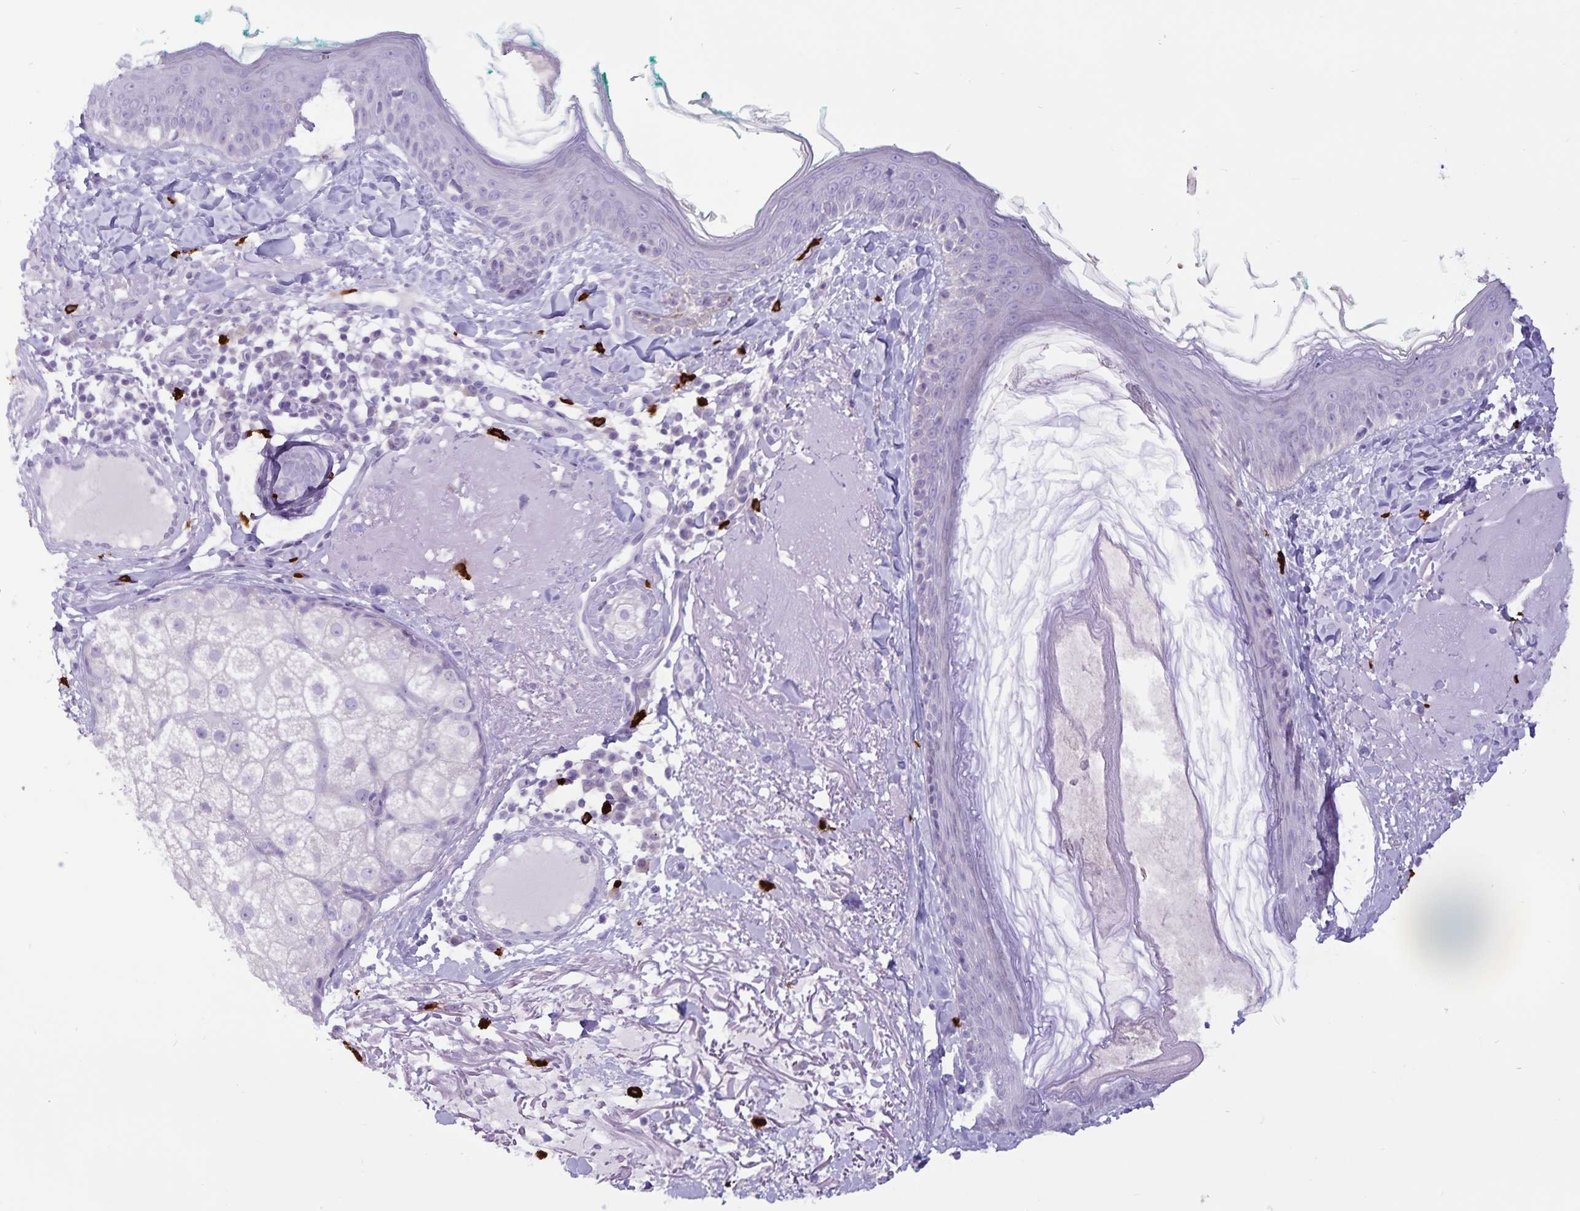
{"staining": {"intensity": "negative", "quantity": "none", "location": "none"}, "tissue": "skin", "cell_type": "Fibroblasts", "image_type": "normal", "snomed": [{"axis": "morphology", "description": "Normal tissue, NOS"}, {"axis": "topography", "description": "Skin"}], "caption": "Fibroblasts show no significant staining in normal skin. (DAB IHC, high magnification).", "gene": "IBTK", "patient": {"sex": "male", "age": 73}}